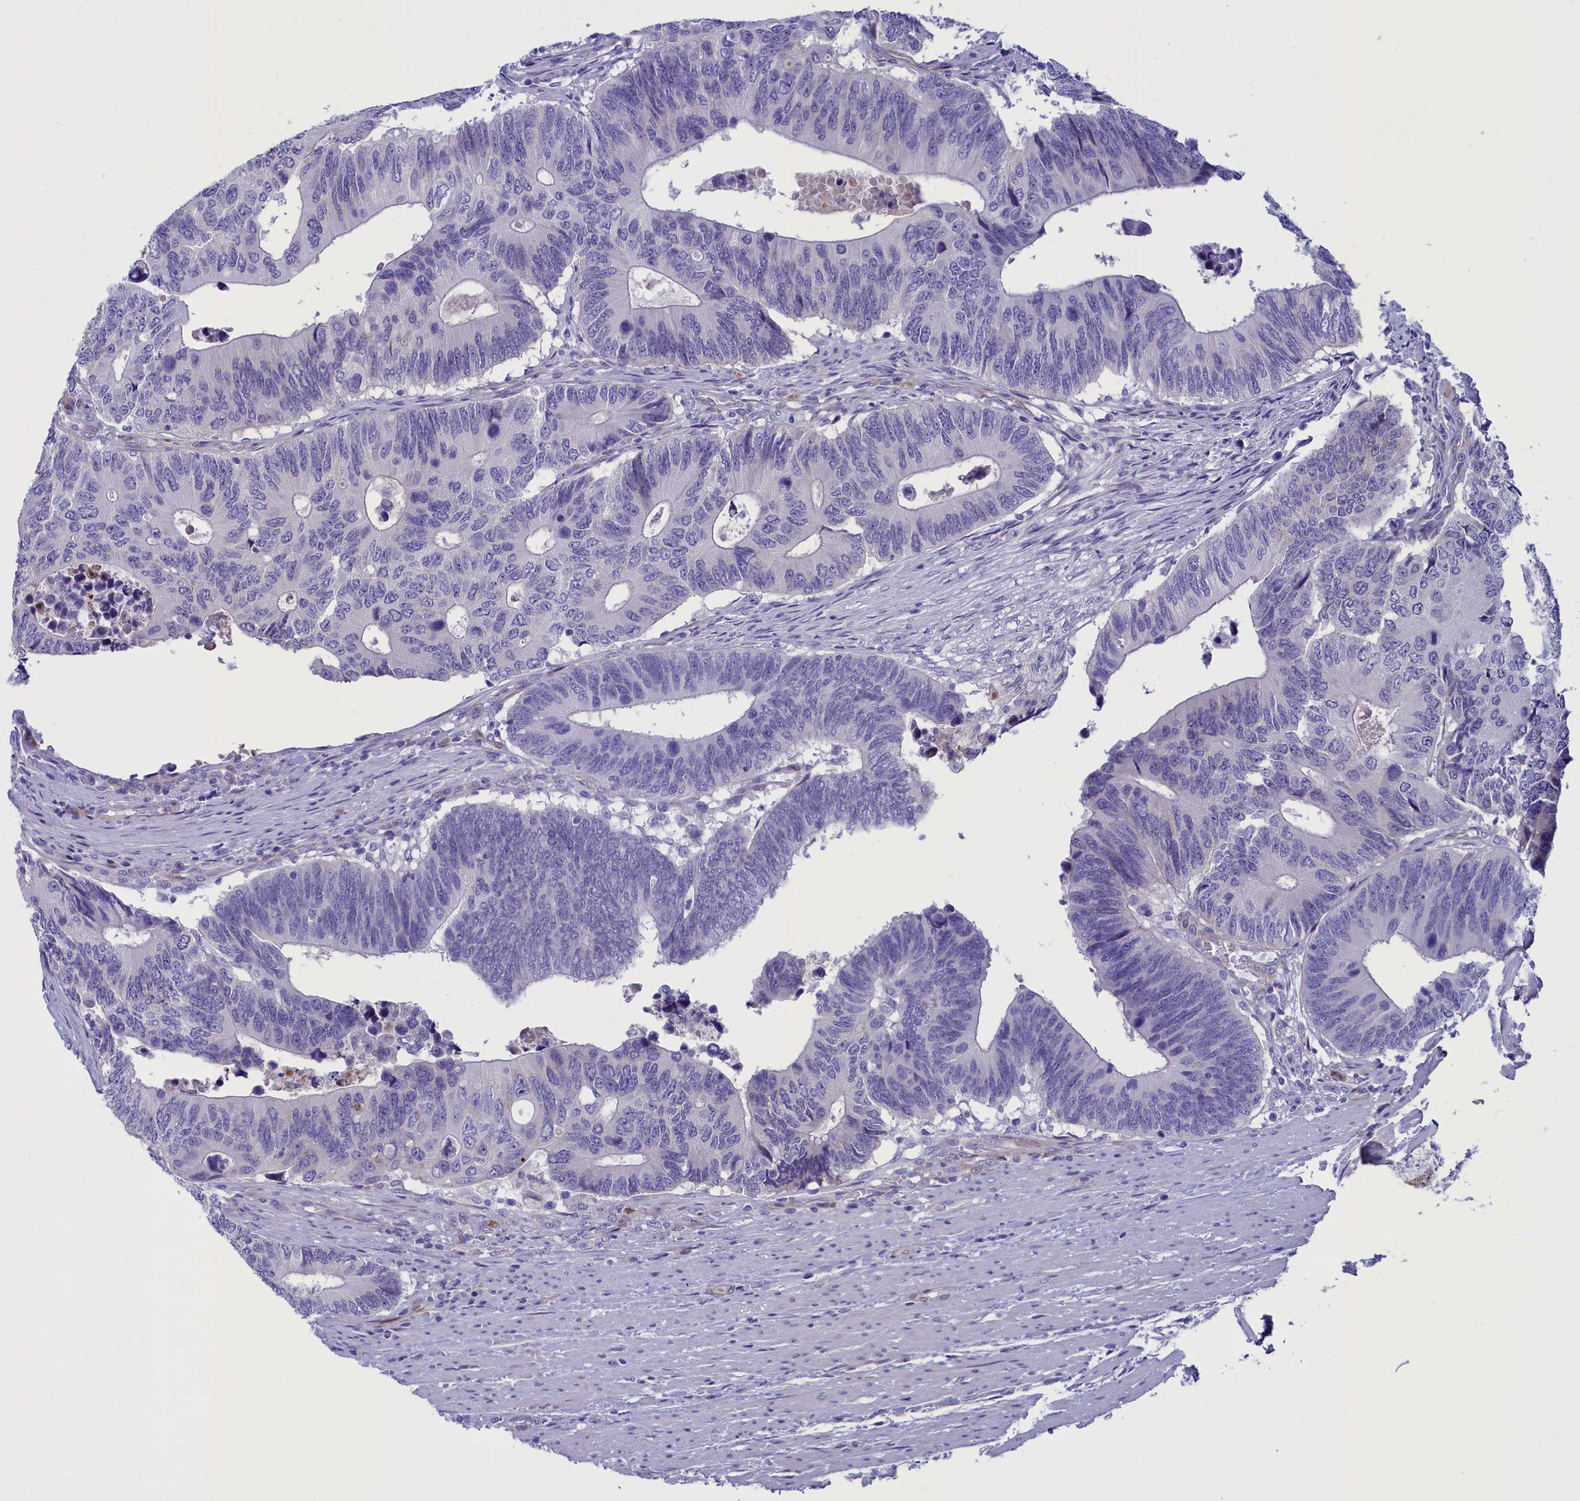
{"staining": {"intensity": "negative", "quantity": "none", "location": "none"}, "tissue": "colorectal cancer", "cell_type": "Tumor cells", "image_type": "cancer", "snomed": [{"axis": "morphology", "description": "Adenocarcinoma, NOS"}, {"axis": "topography", "description": "Colon"}], "caption": "A high-resolution image shows immunohistochemistry (IHC) staining of adenocarcinoma (colorectal), which shows no significant positivity in tumor cells.", "gene": "LOXL1", "patient": {"sex": "male", "age": 87}}